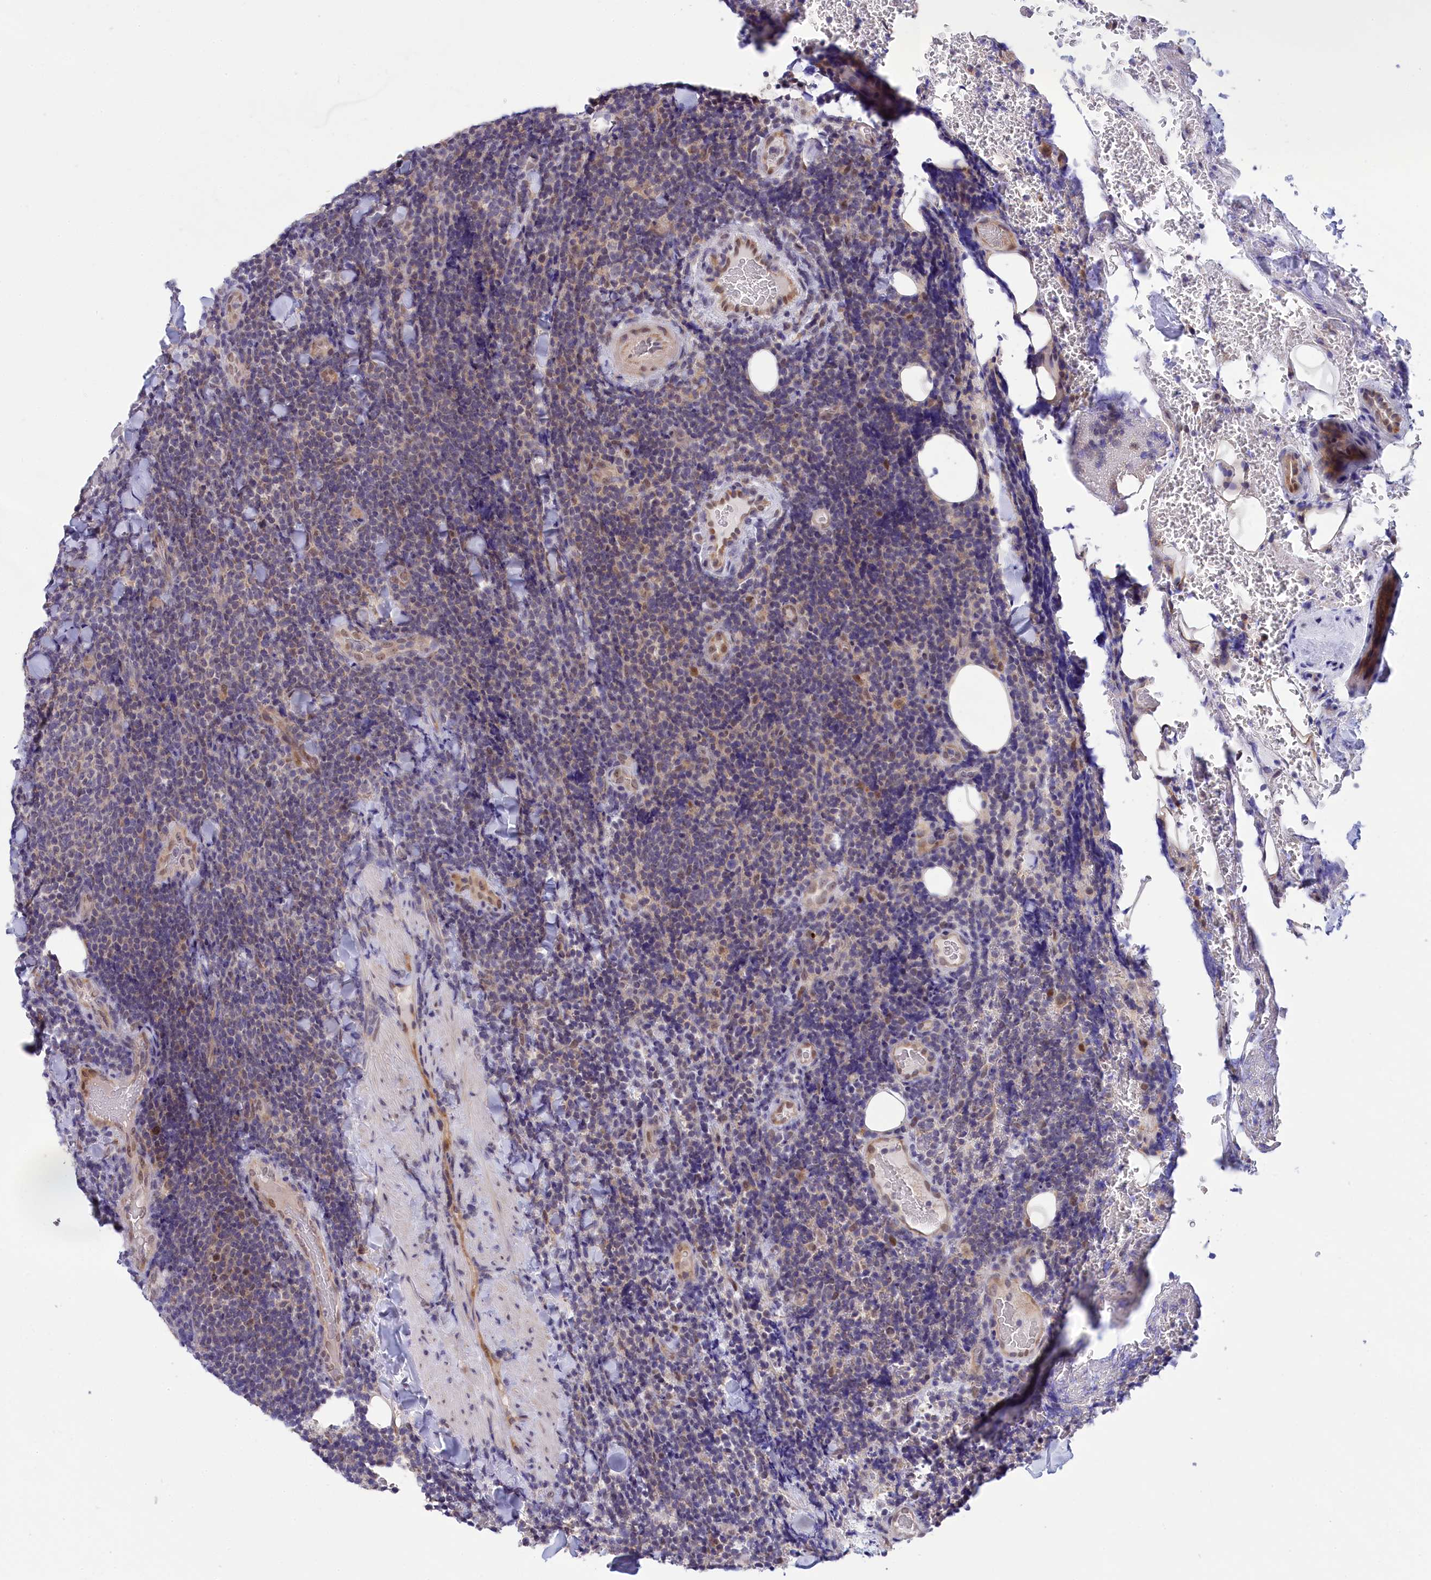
{"staining": {"intensity": "negative", "quantity": "none", "location": "none"}, "tissue": "lymphoma", "cell_type": "Tumor cells", "image_type": "cancer", "snomed": [{"axis": "morphology", "description": "Malignant lymphoma, non-Hodgkin's type, Low grade"}, {"axis": "topography", "description": "Lymph node"}], "caption": "An immunohistochemistry photomicrograph of lymphoma is shown. There is no staining in tumor cells of lymphoma.", "gene": "KCTD14", "patient": {"sex": "male", "age": 66}}